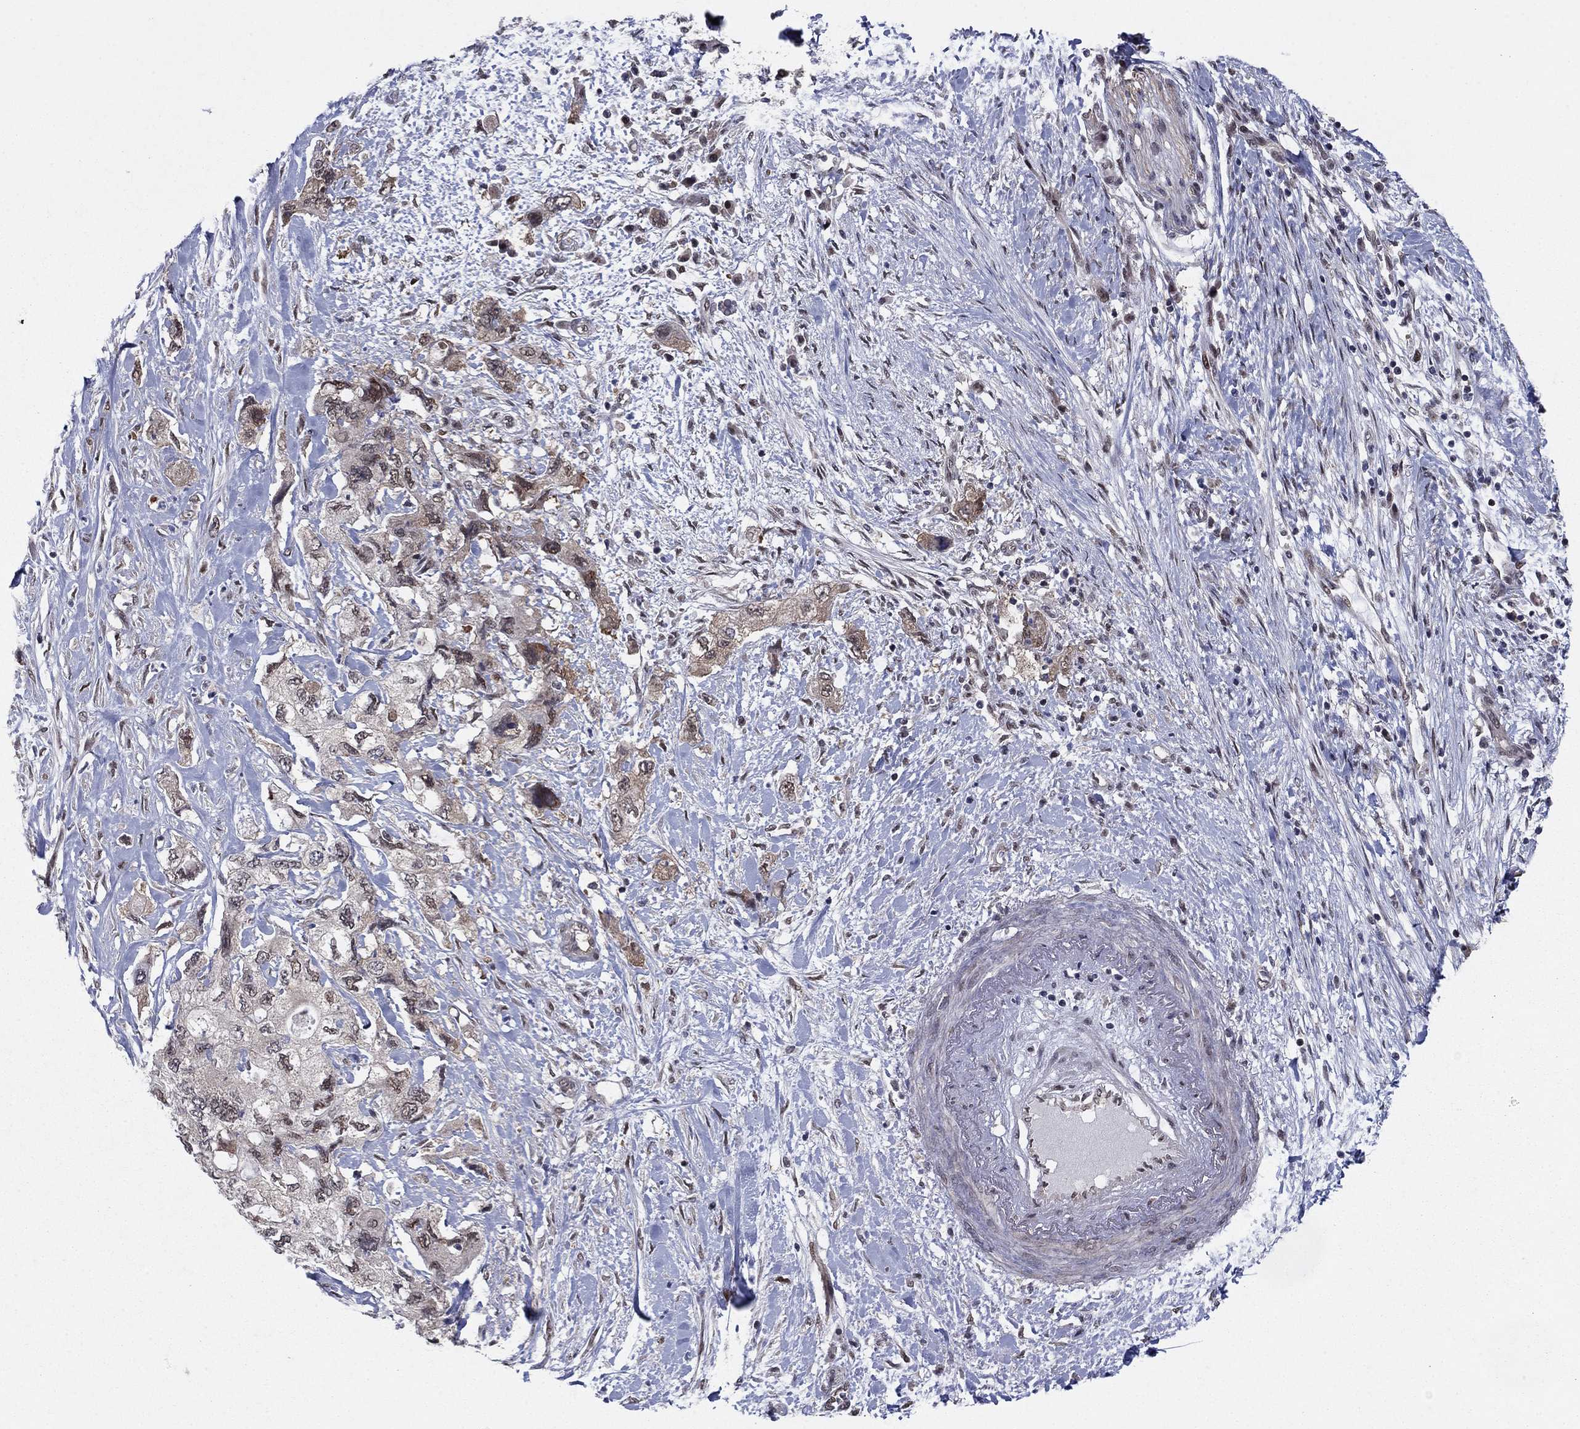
{"staining": {"intensity": "weak", "quantity": "<25%", "location": "cytoplasmic/membranous"}, "tissue": "pancreatic cancer", "cell_type": "Tumor cells", "image_type": "cancer", "snomed": [{"axis": "morphology", "description": "Adenocarcinoma, NOS"}, {"axis": "topography", "description": "Pancreas"}], "caption": "This is an IHC image of adenocarcinoma (pancreatic). There is no staining in tumor cells.", "gene": "PSMC1", "patient": {"sex": "female", "age": 73}}